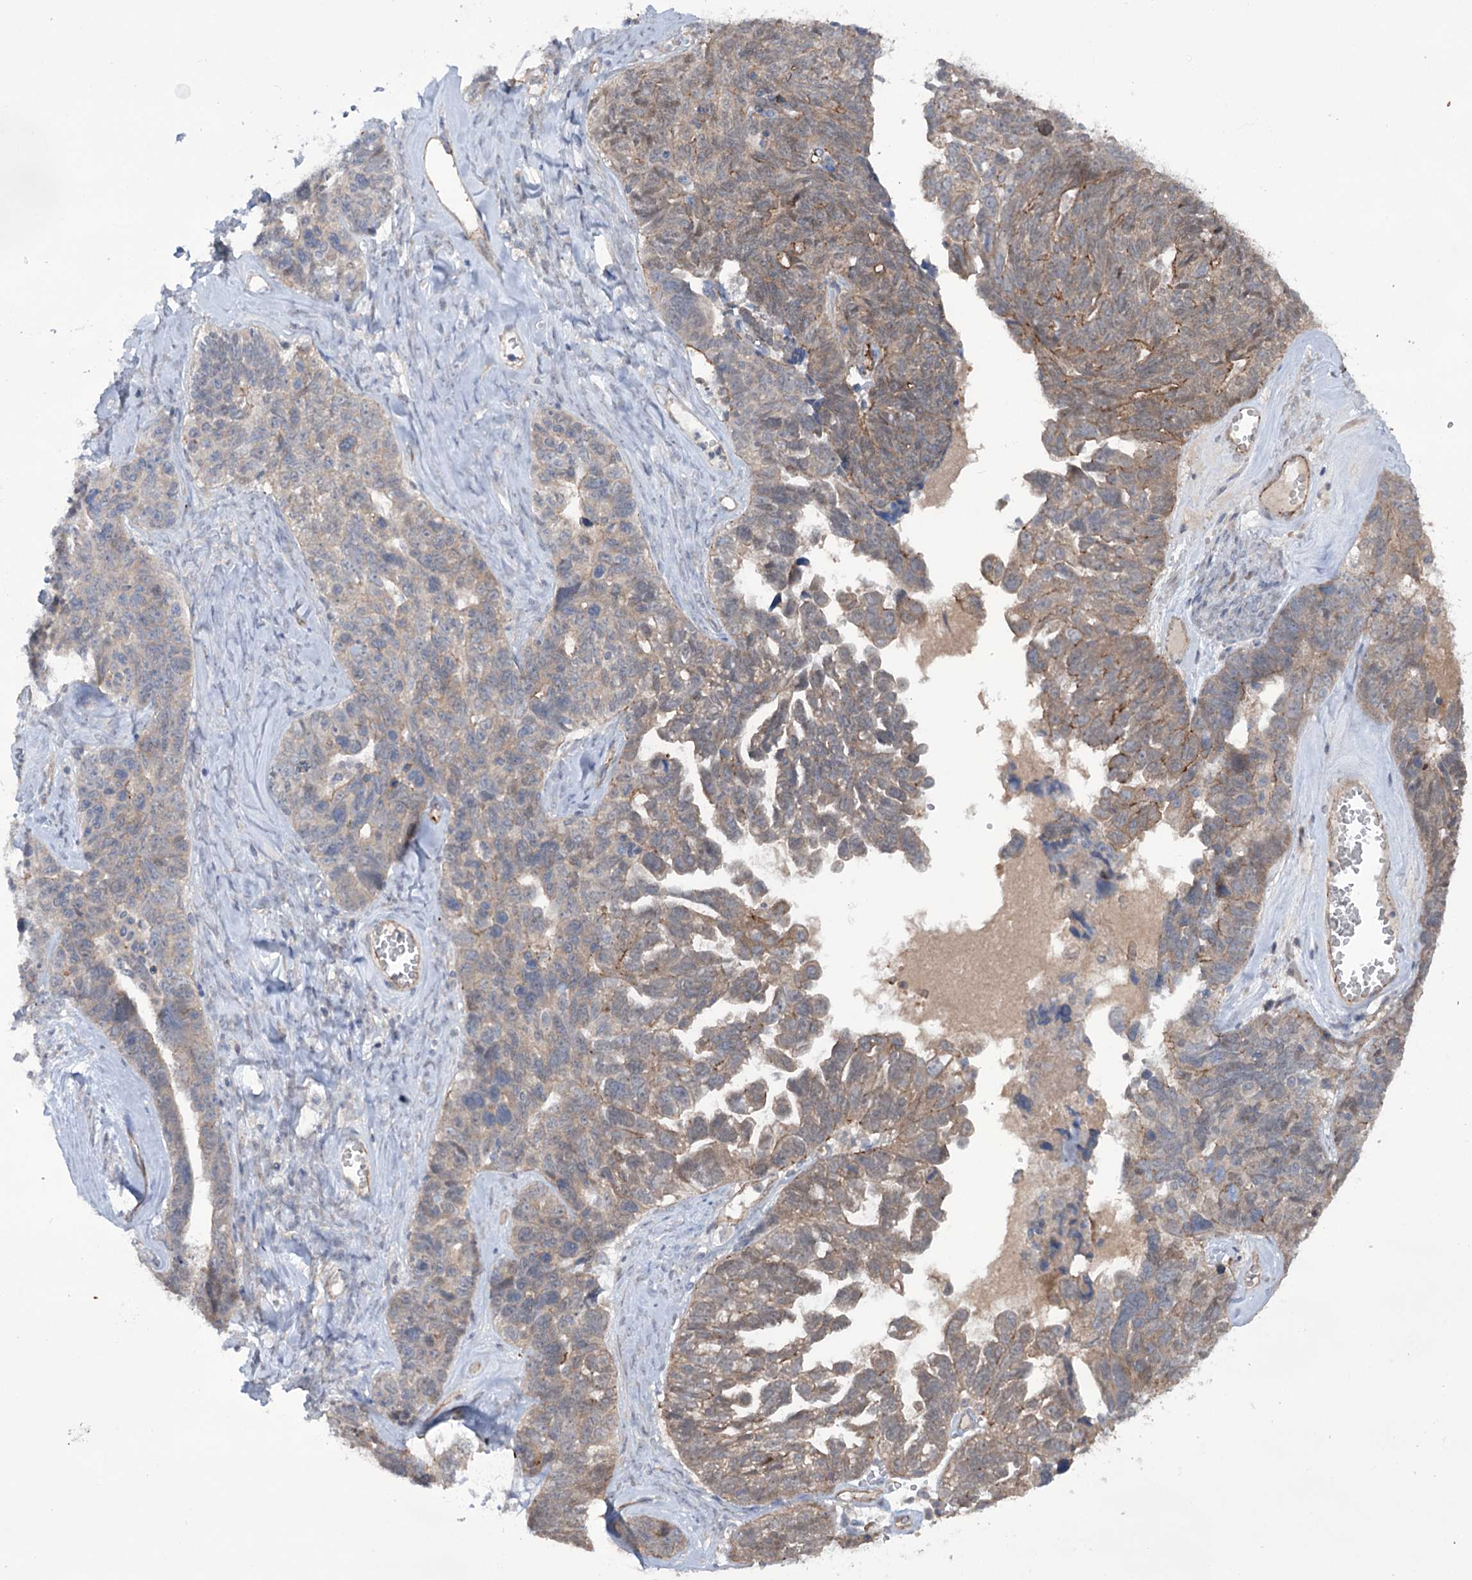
{"staining": {"intensity": "weak", "quantity": "25%-75%", "location": "cytoplasmic/membranous"}, "tissue": "ovarian cancer", "cell_type": "Tumor cells", "image_type": "cancer", "snomed": [{"axis": "morphology", "description": "Cystadenocarcinoma, serous, NOS"}, {"axis": "topography", "description": "Ovary"}], "caption": "This micrograph reveals immunohistochemistry staining of ovarian cancer, with low weak cytoplasmic/membranous staining in approximately 25%-75% of tumor cells.", "gene": "TRIM71", "patient": {"sex": "female", "age": 79}}